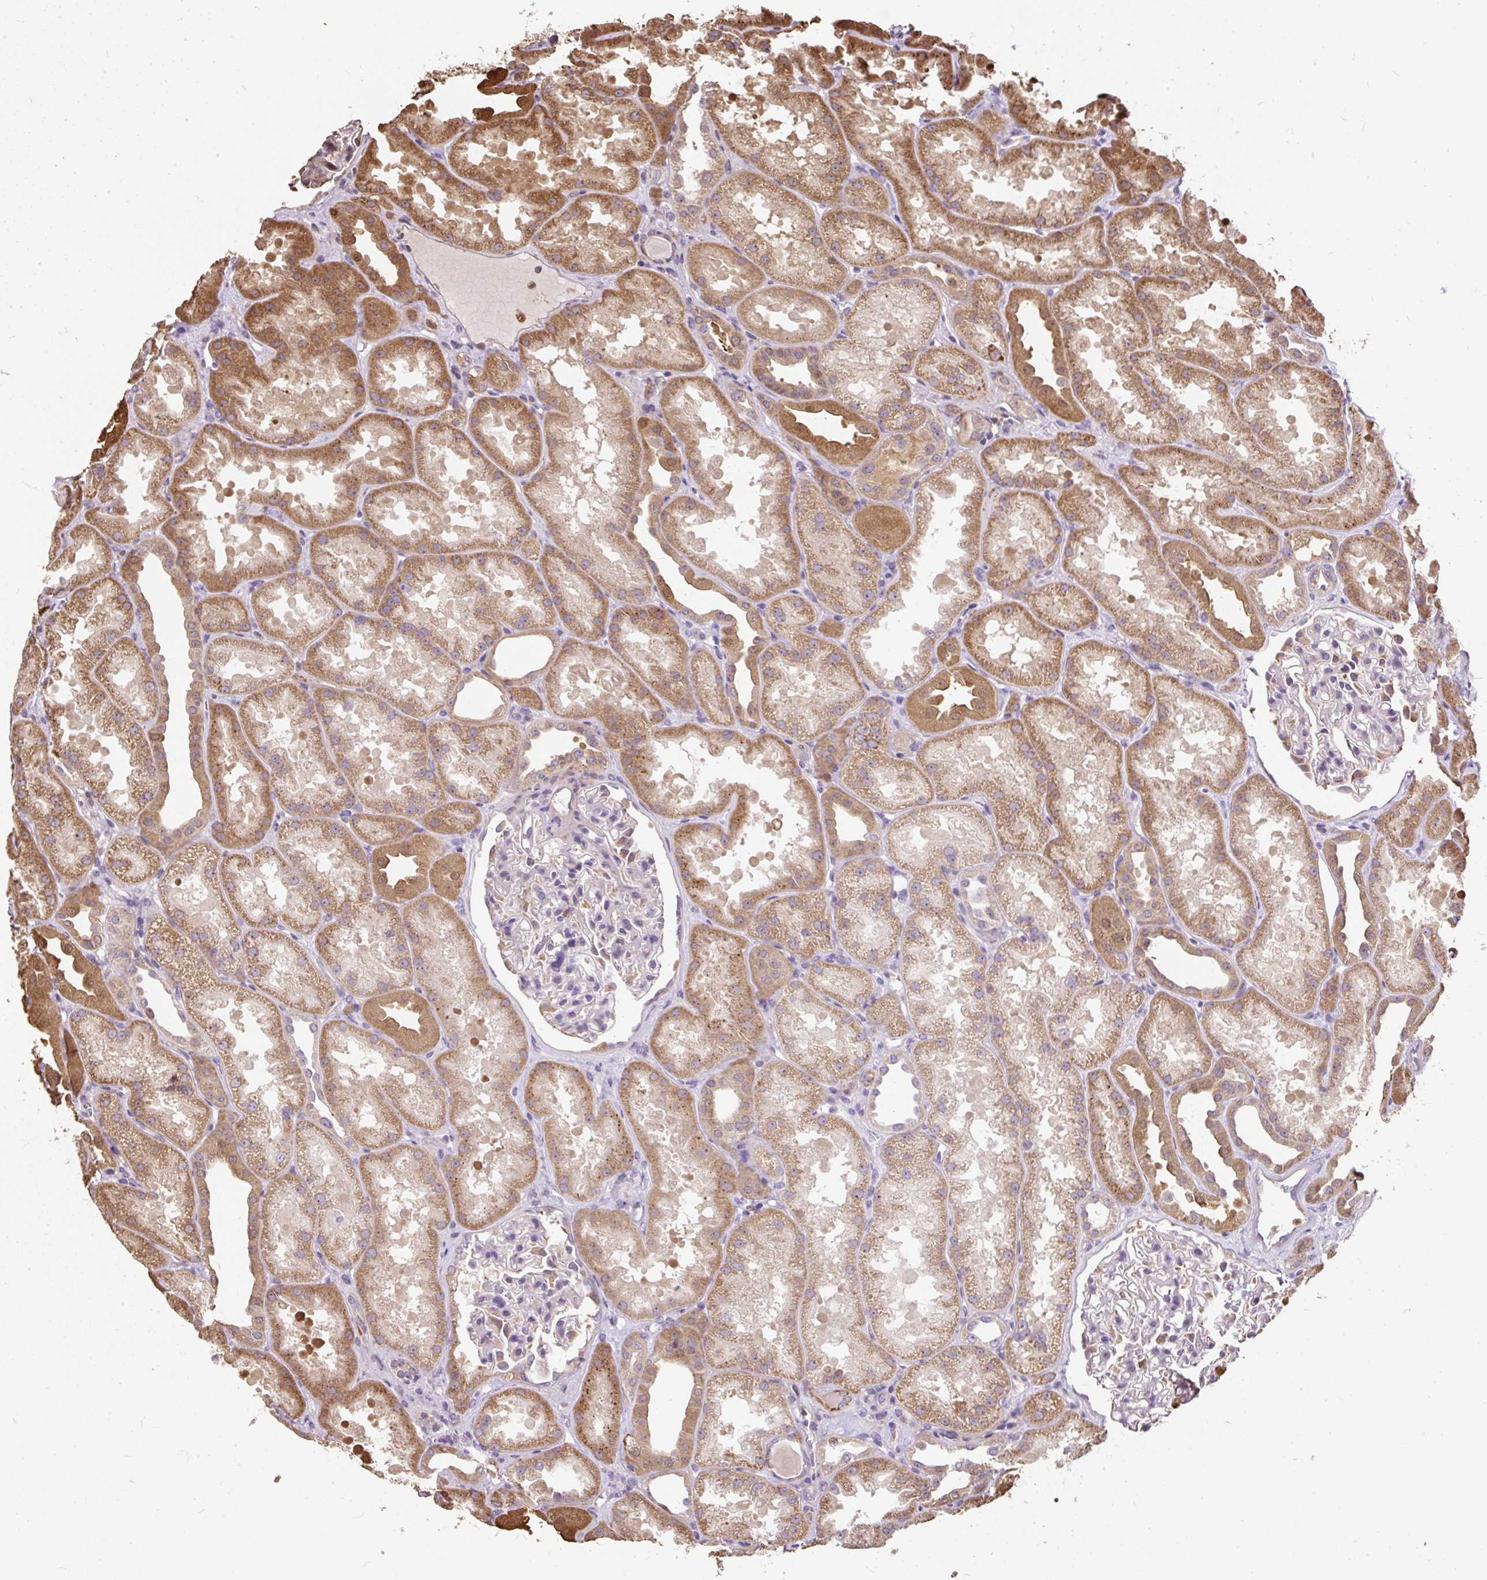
{"staining": {"intensity": "negative", "quantity": "none", "location": "none"}, "tissue": "kidney", "cell_type": "Cells in glomeruli", "image_type": "normal", "snomed": [{"axis": "morphology", "description": "Normal tissue, NOS"}, {"axis": "topography", "description": "Kidney"}], "caption": "Immunohistochemistry (IHC) photomicrograph of benign kidney: human kidney stained with DAB (3,3'-diaminobenzidine) shows no significant protein positivity in cells in glomeruli. Brightfield microscopy of immunohistochemistry (IHC) stained with DAB (3,3'-diaminobenzidine) (brown) and hematoxylin (blue), captured at high magnification.", "gene": "PUS7L", "patient": {"sex": "male", "age": 61}}